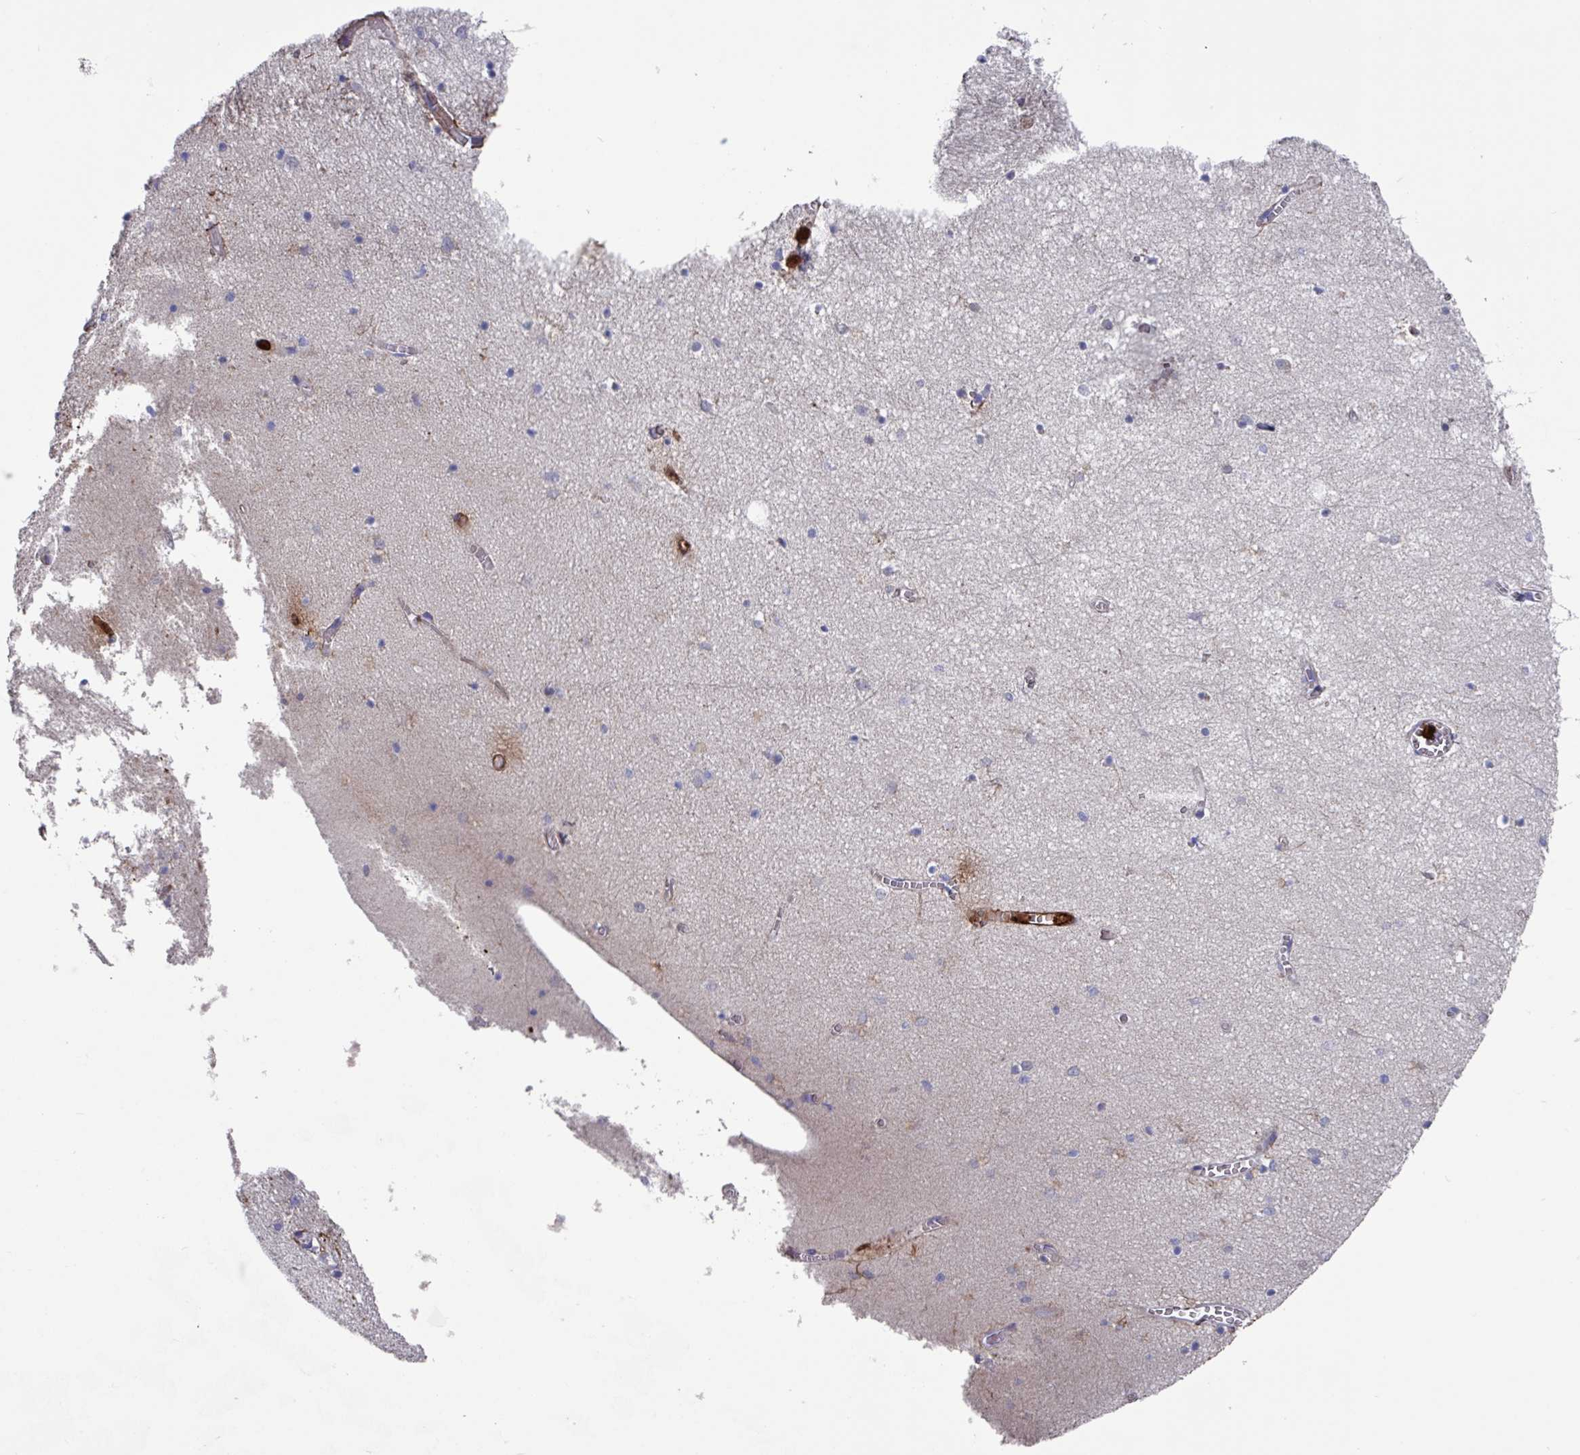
{"staining": {"intensity": "moderate", "quantity": "<25%", "location": "cytoplasmic/membranous"}, "tissue": "hippocampus", "cell_type": "Glial cells", "image_type": "normal", "snomed": [{"axis": "morphology", "description": "Normal tissue, NOS"}, {"axis": "topography", "description": "Hippocampus"}], "caption": "An IHC photomicrograph of normal tissue is shown. Protein staining in brown highlights moderate cytoplasmic/membranous positivity in hippocampus within glial cells.", "gene": "UQCC2", "patient": {"sex": "female", "age": 64}}